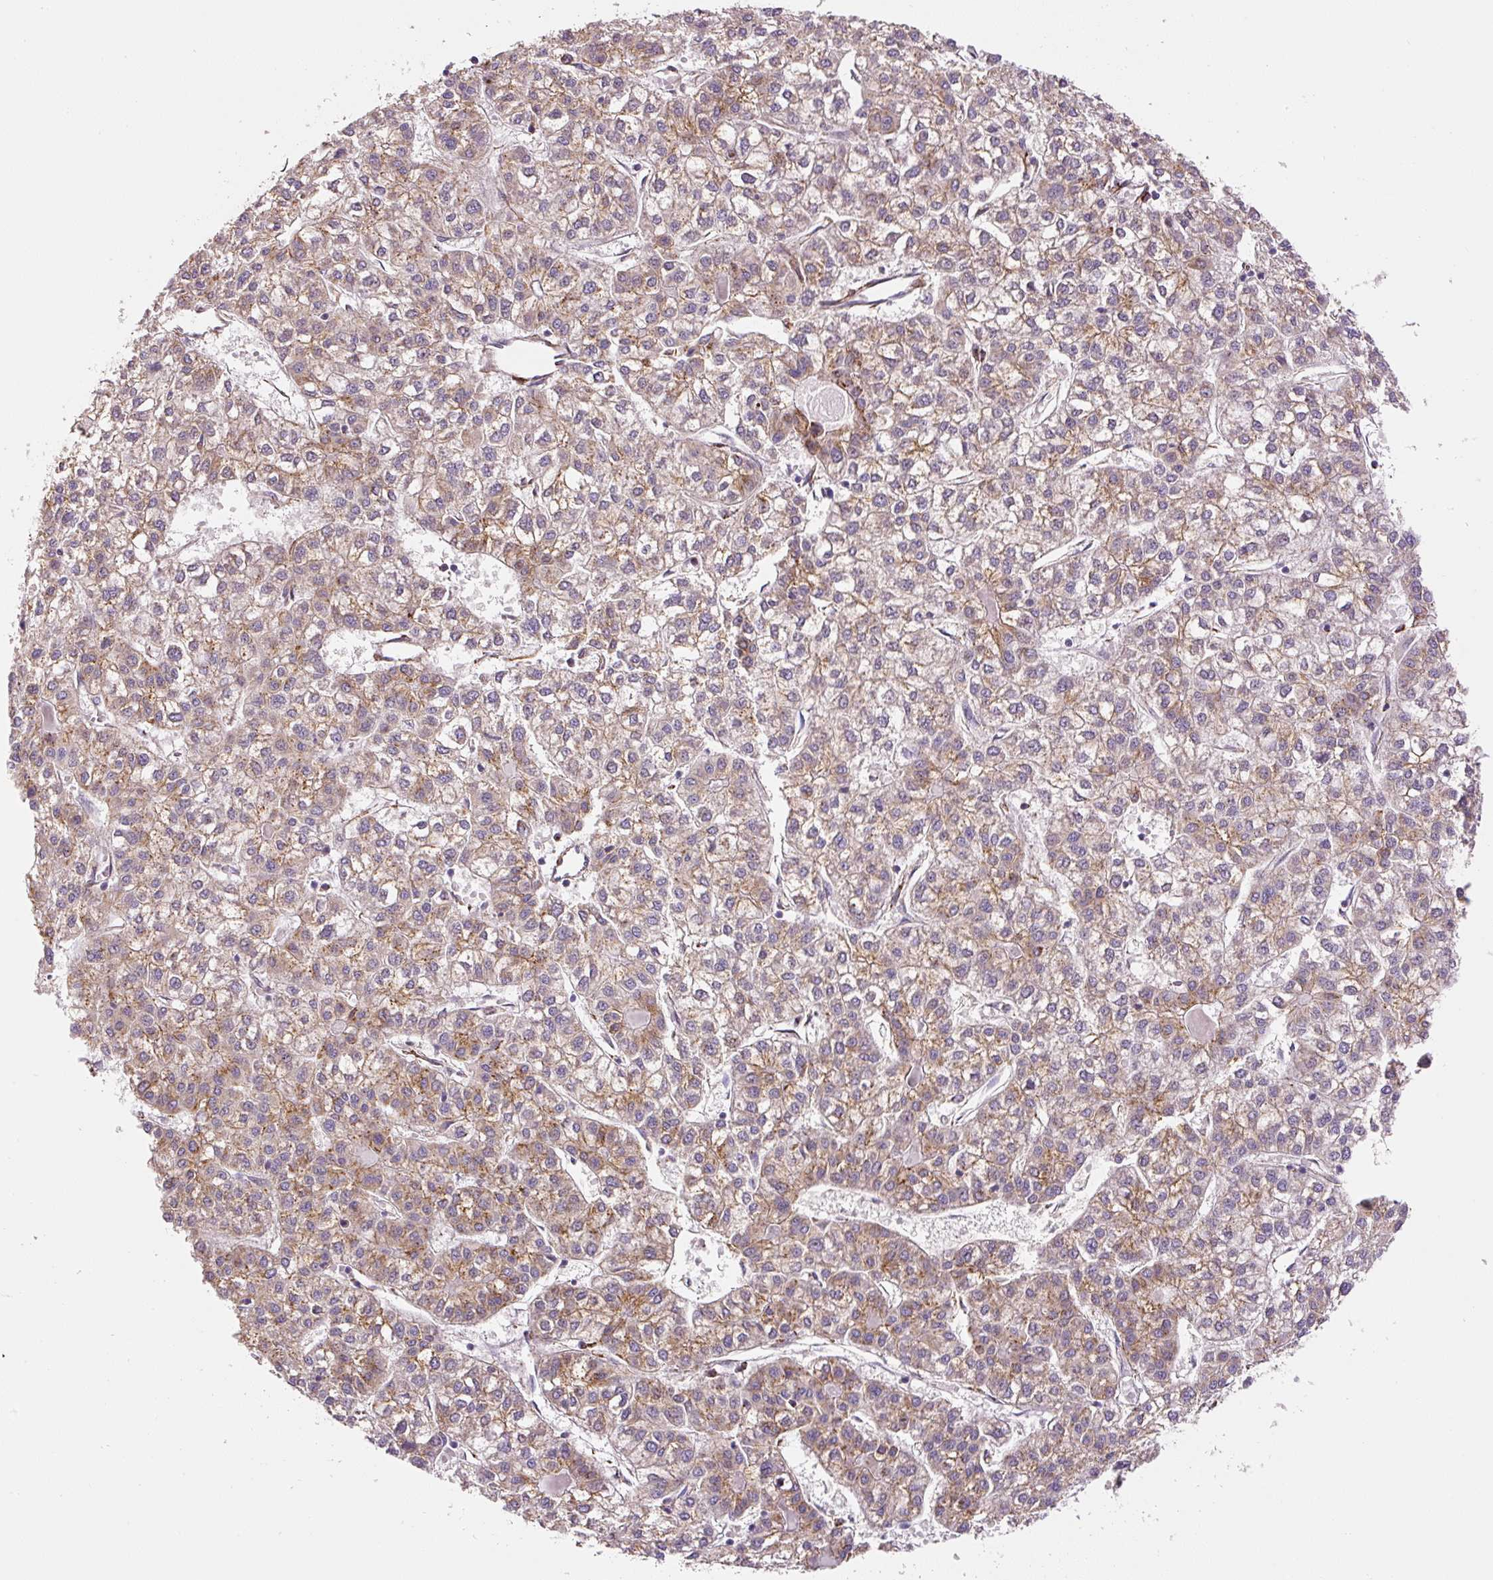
{"staining": {"intensity": "moderate", "quantity": ">75%", "location": "cytoplasmic/membranous"}, "tissue": "liver cancer", "cell_type": "Tumor cells", "image_type": "cancer", "snomed": [{"axis": "morphology", "description": "Carcinoma, Hepatocellular, NOS"}, {"axis": "topography", "description": "Liver"}], "caption": "Immunohistochemistry staining of liver hepatocellular carcinoma, which displays medium levels of moderate cytoplasmic/membranous expression in approximately >75% of tumor cells indicating moderate cytoplasmic/membranous protein positivity. The staining was performed using DAB (brown) for protein detection and nuclei were counterstained in hematoxylin (blue).", "gene": "RNF170", "patient": {"sex": "female", "age": 43}}